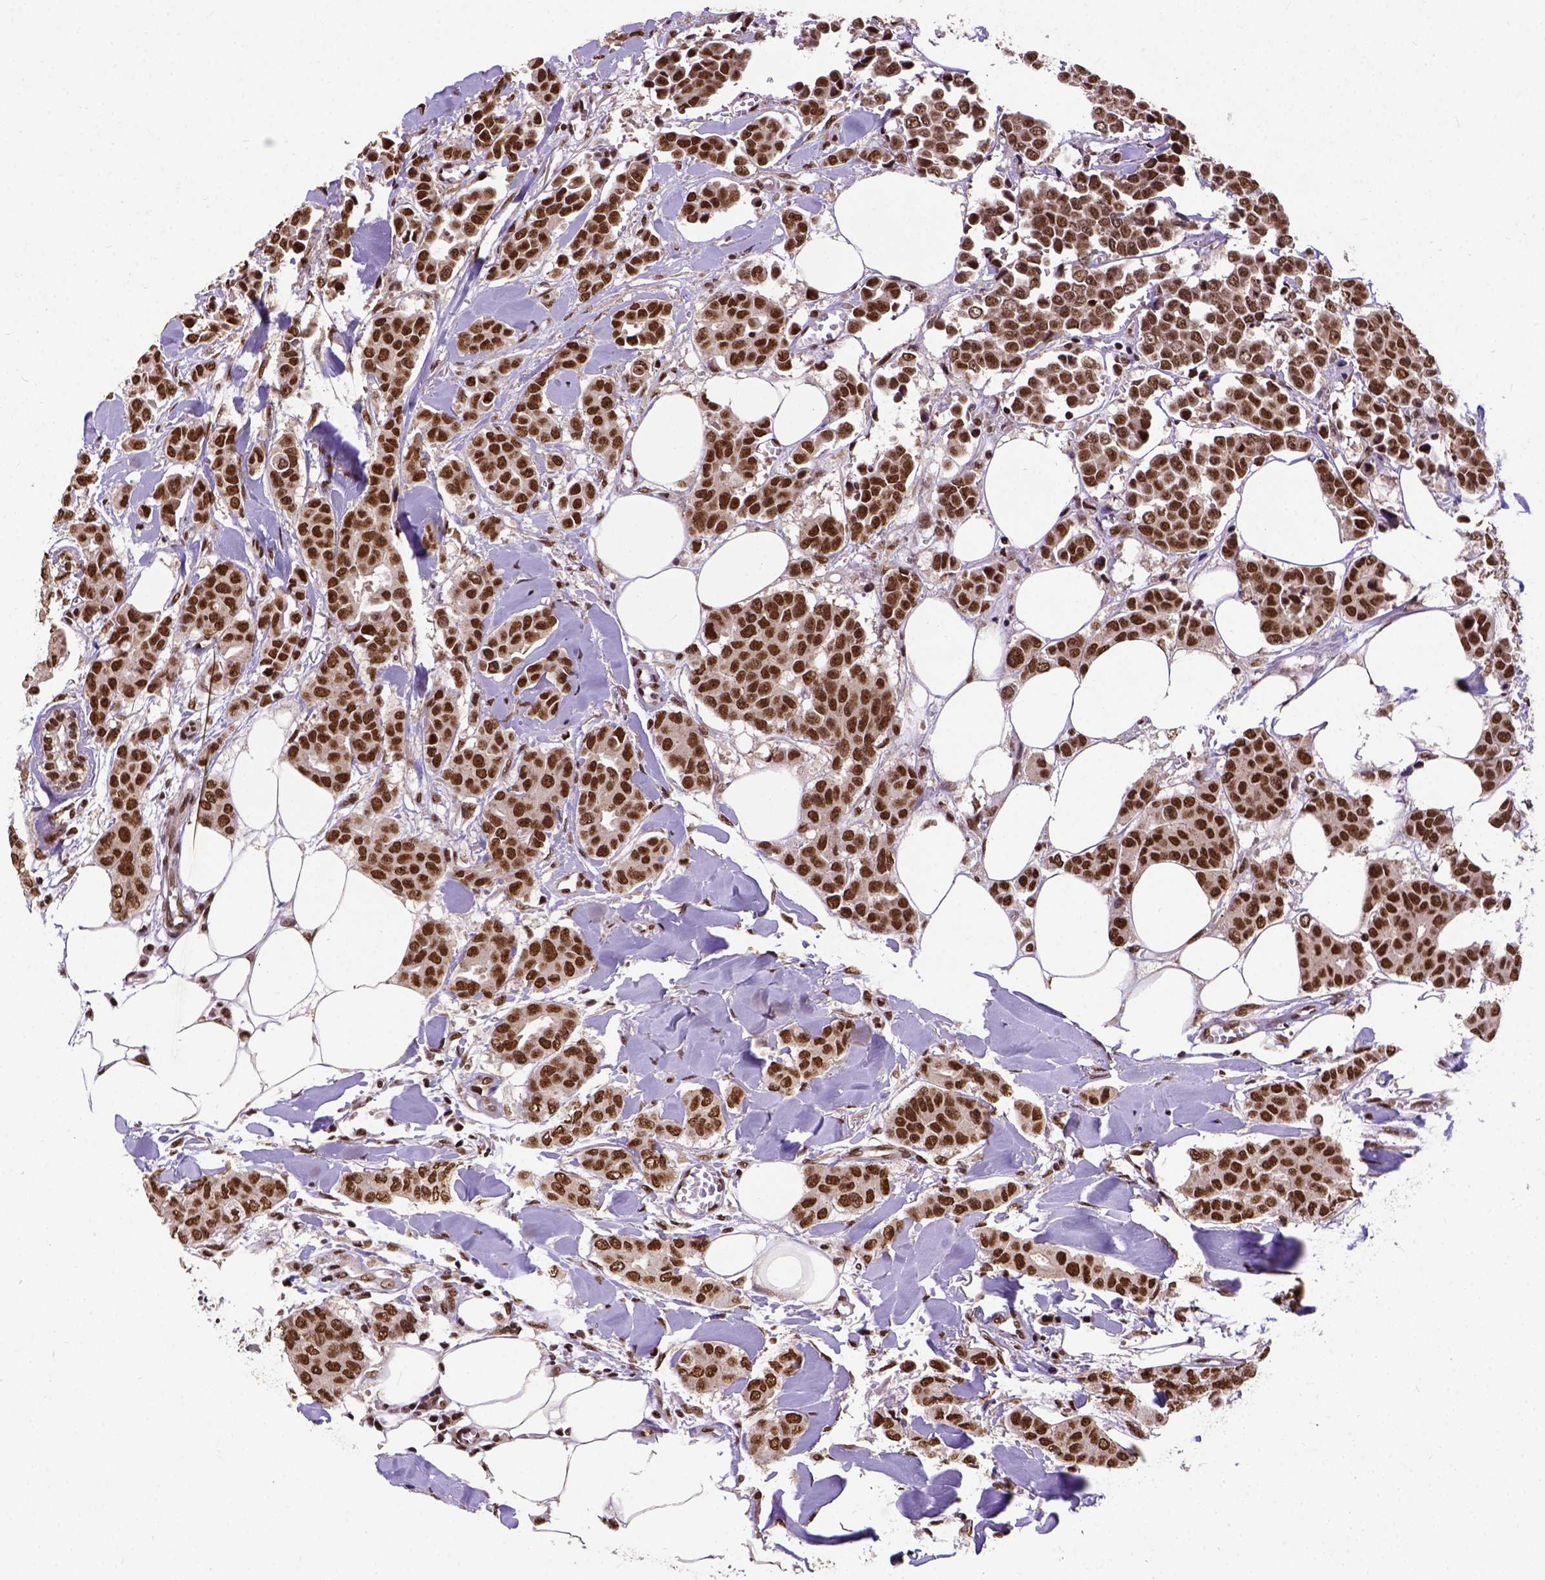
{"staining": {"intensity": "strong", "quantity": ">75%", "location": "nuclear"}, "tissue": "breast cancer", "cell_type": "Tumor cells", "image_type": "cancer", "snomed": [{"axis": "morphology", "description": "Duct carcinoma"}, {"axis": "topography", "description": "Breast"}], "caption": "The photomicrograph demonstrates immunohistochemical staining of breast intraductal carcinoma. There is strong nuclear staining is identified in approximately >75% of tumor cells.", "gene": "NACC1", "patient": {"sex": "female", "age": 94}}